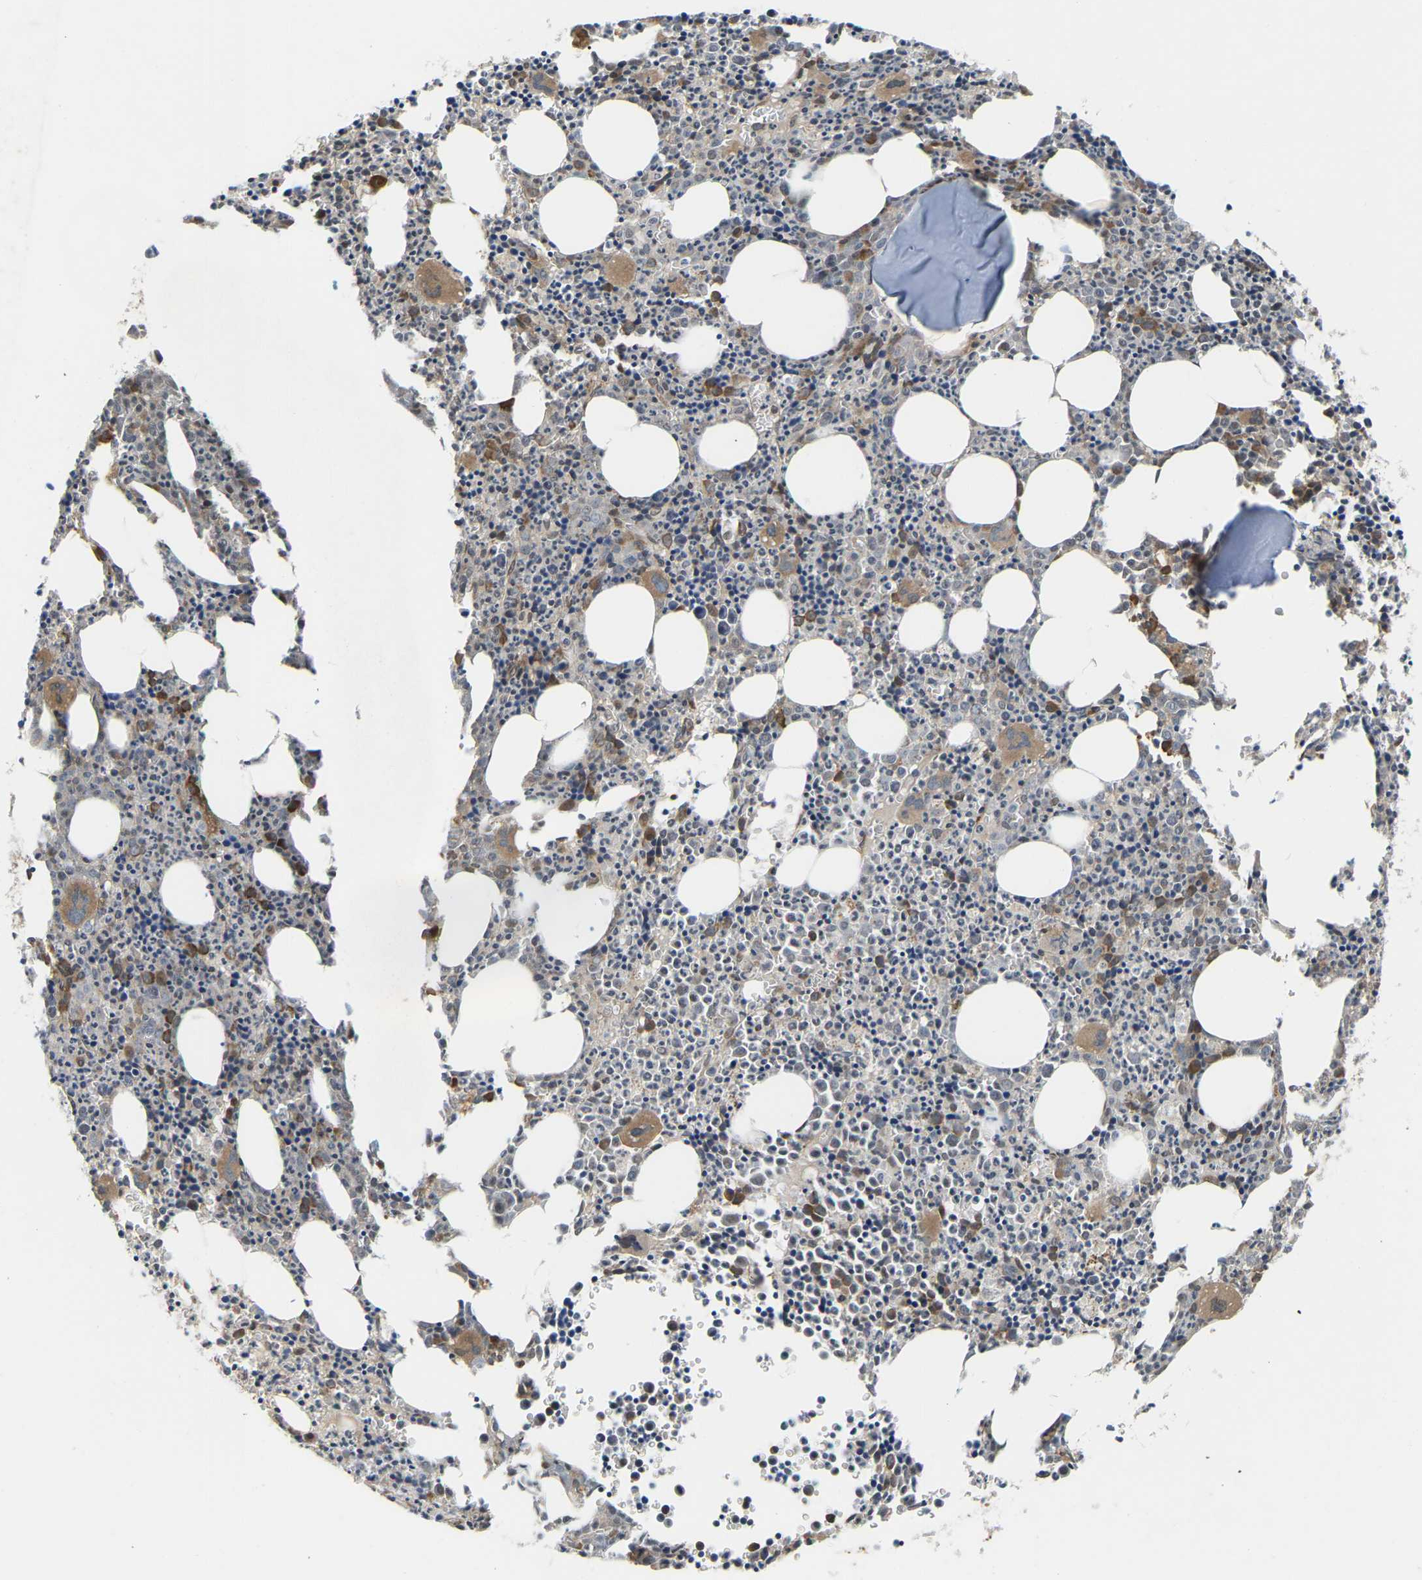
{"staining": {"intensity": "moderate", "quantity": "25%-75%", "location": "cytoplasmic/membranous"}, "tissue": "bone marrow", "cell_type": "Hematopoietic cells", "image_type": "normal", "snomed": [{"axis": "morphology", "description": "Normal tissue, NOS"}, {"axis": "morphology", "description": "Inflammation, NOS"}, {"axis": "topography", "description": "Bone marrow"}], "caption": "Hematopoietic cells reveal medium levels of moderate cytoplasmic/membranous positivity in approximately 25%-75% of cells in unremarkable human bone marrow. (DAB = brown stain, brightfield microscopy at high magnification).", "gene": "CROT", "patient": {"sex": "male", "age": 31}}